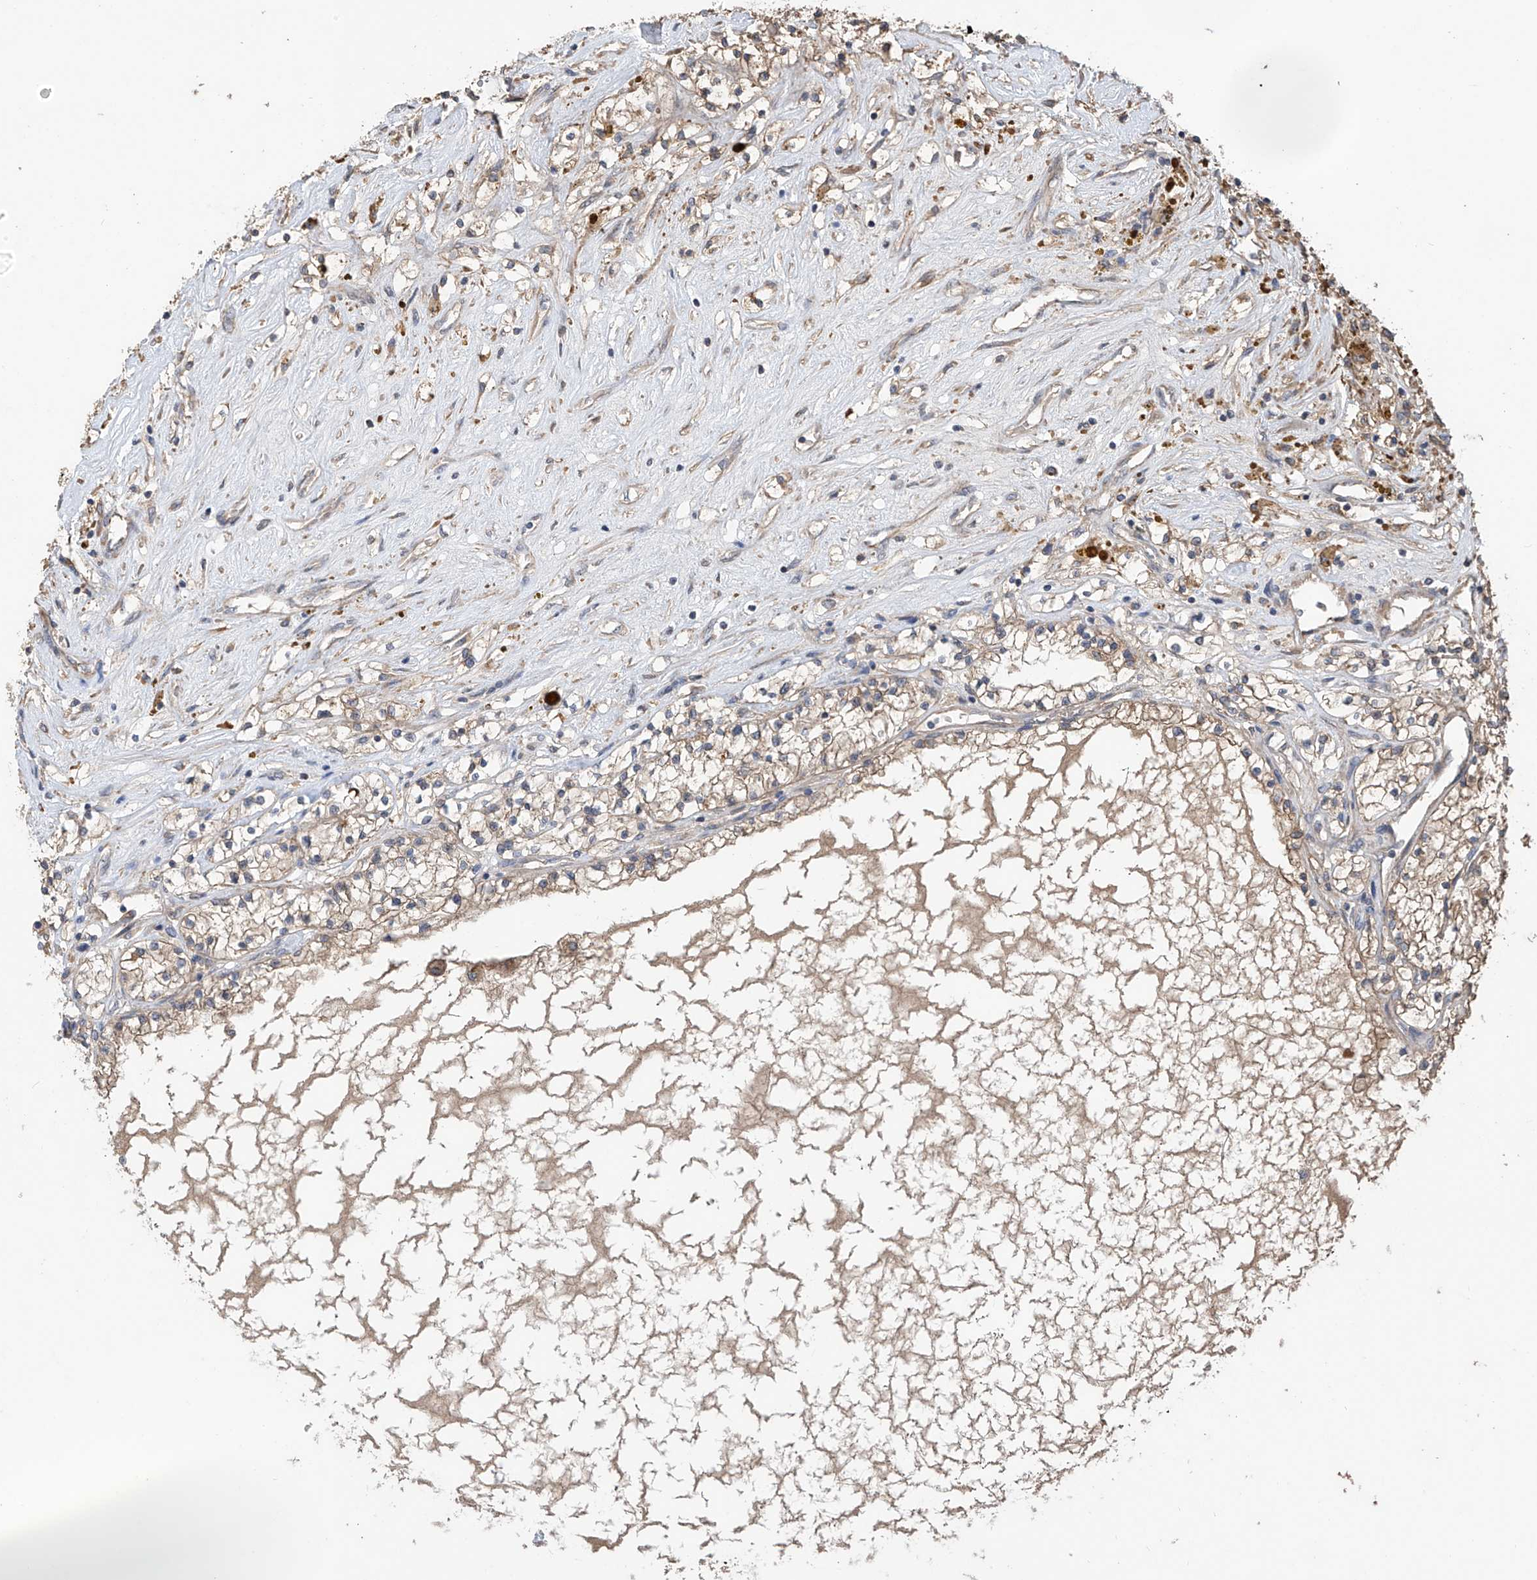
{"staining": {"intensity": "weak", "quantity": ">75%", "location": "cytoplasmic/membranous"}, "tissue": "renal cancer", "cell_type": "Tumor cells", "image_type": "cancer", "snomed": [{"axis": "morphology", "description": "Normal tissue, NOS"}, {"axis": "morphology", "description": "Adenocarcinoma, NOS"}, {"axis": "topography", "description": "Kidney"}], "caption": "Renal cancer stained for a protein demonstrates weak cytoplasmic/membranous positivity in tumor cells.", "gene": "PHACTR4", "patient": {"sex": "male", "age": 68}}